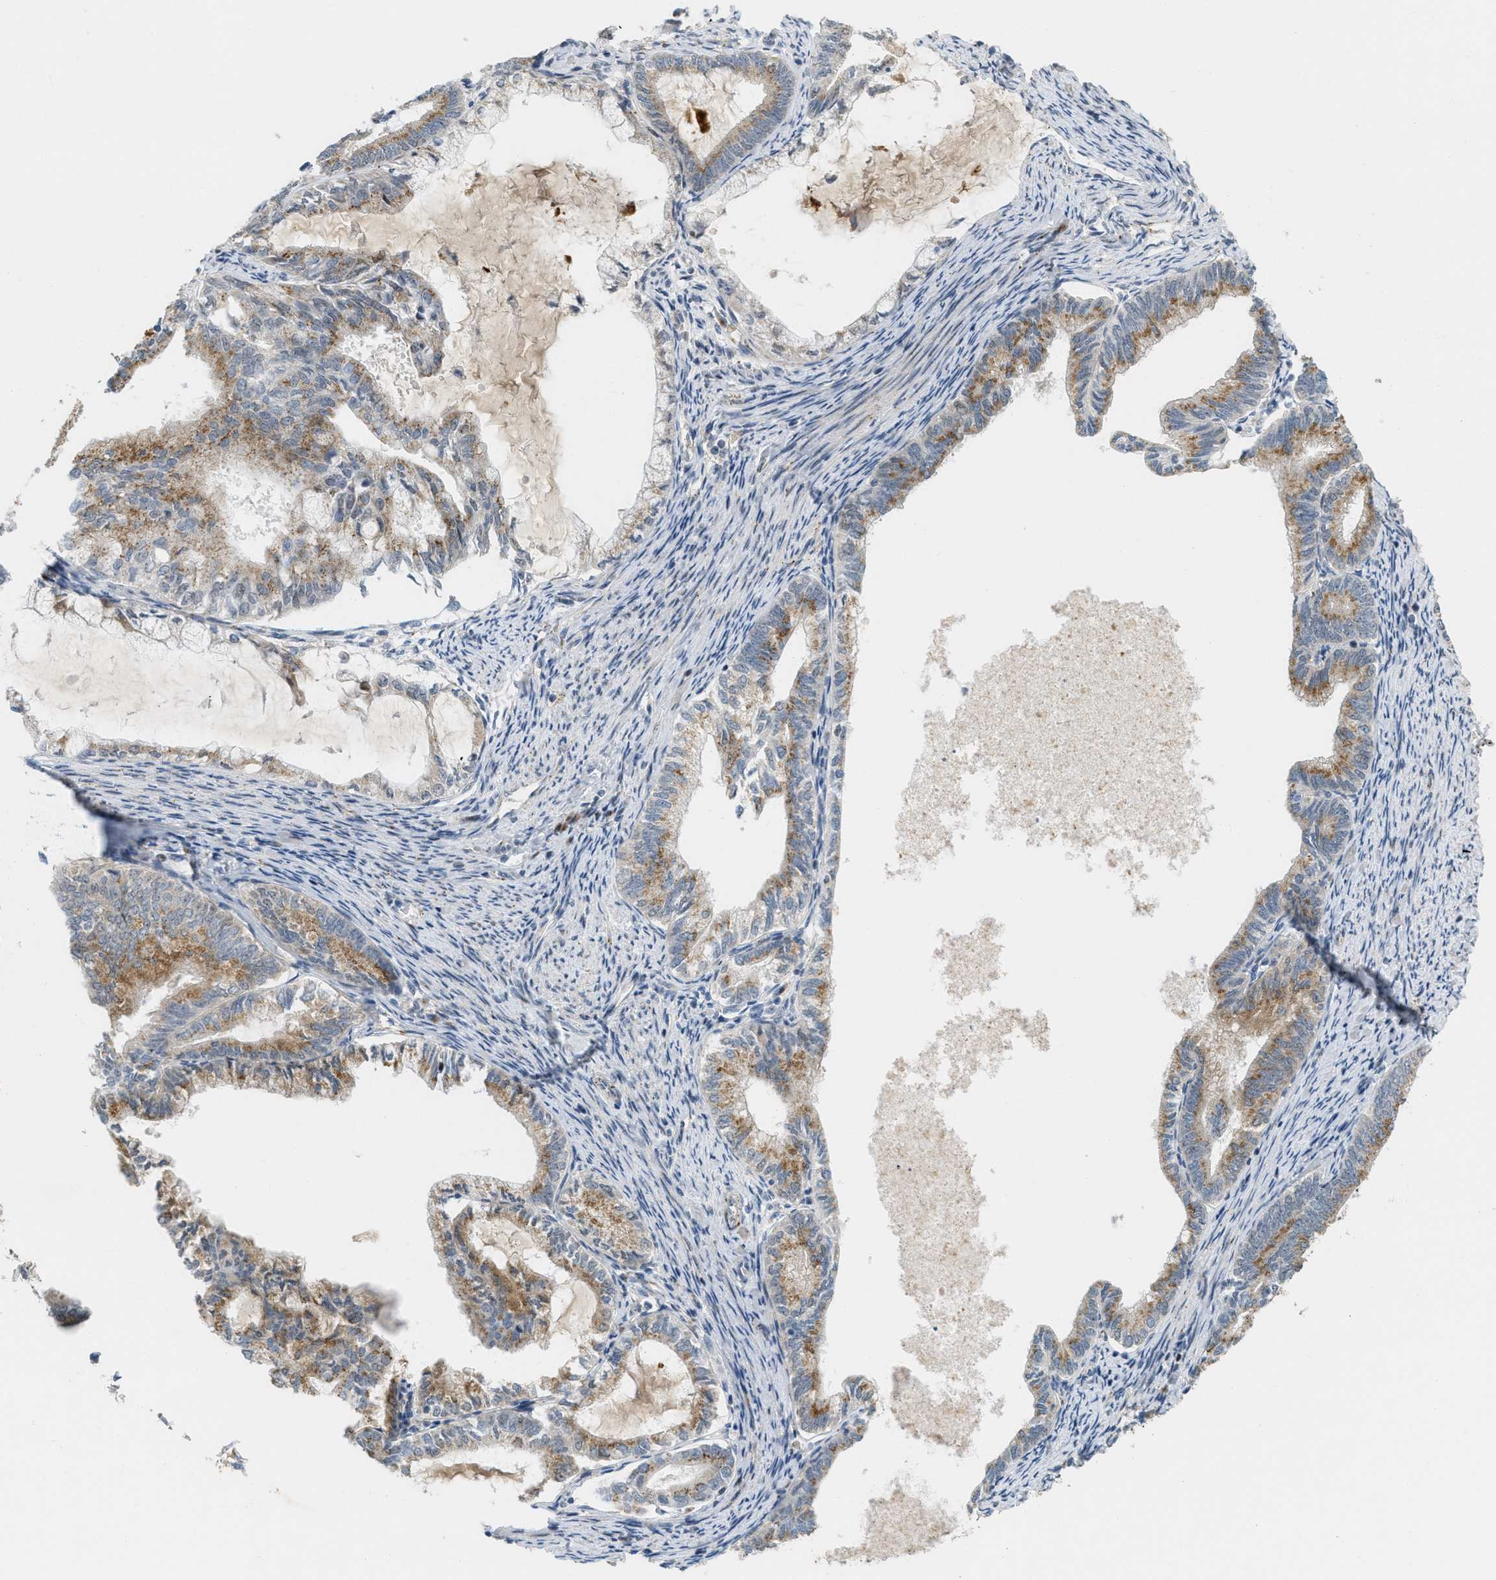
{"staining": {"intensity": "moderate", "quantity": ">75%", "location": "cytoplasmic/membranous"}, "tissue": "endometrial cancer", "cell_type": "Tumor cells", "image_type": "cancer", "snomed": [{"axis": "morphology", "description": "Adenocarcinoma, NOS"}, {"axis": "topography", "description": "Endometrium"}], "caption": "Immunohistochemistry of human endometrial adenocarcinoma displays medium levels of moderate cytoplasmic/membranous positivity in approximately >75% of tumor cells. Using DAB (3,3'-diaminobenzidine) (brown) and hematoxylin (blue) stains, captured at high magnification using brightfield microscopy.", "gene": "ZFPL1", "patient": {"sex": "female", "age": 86}}